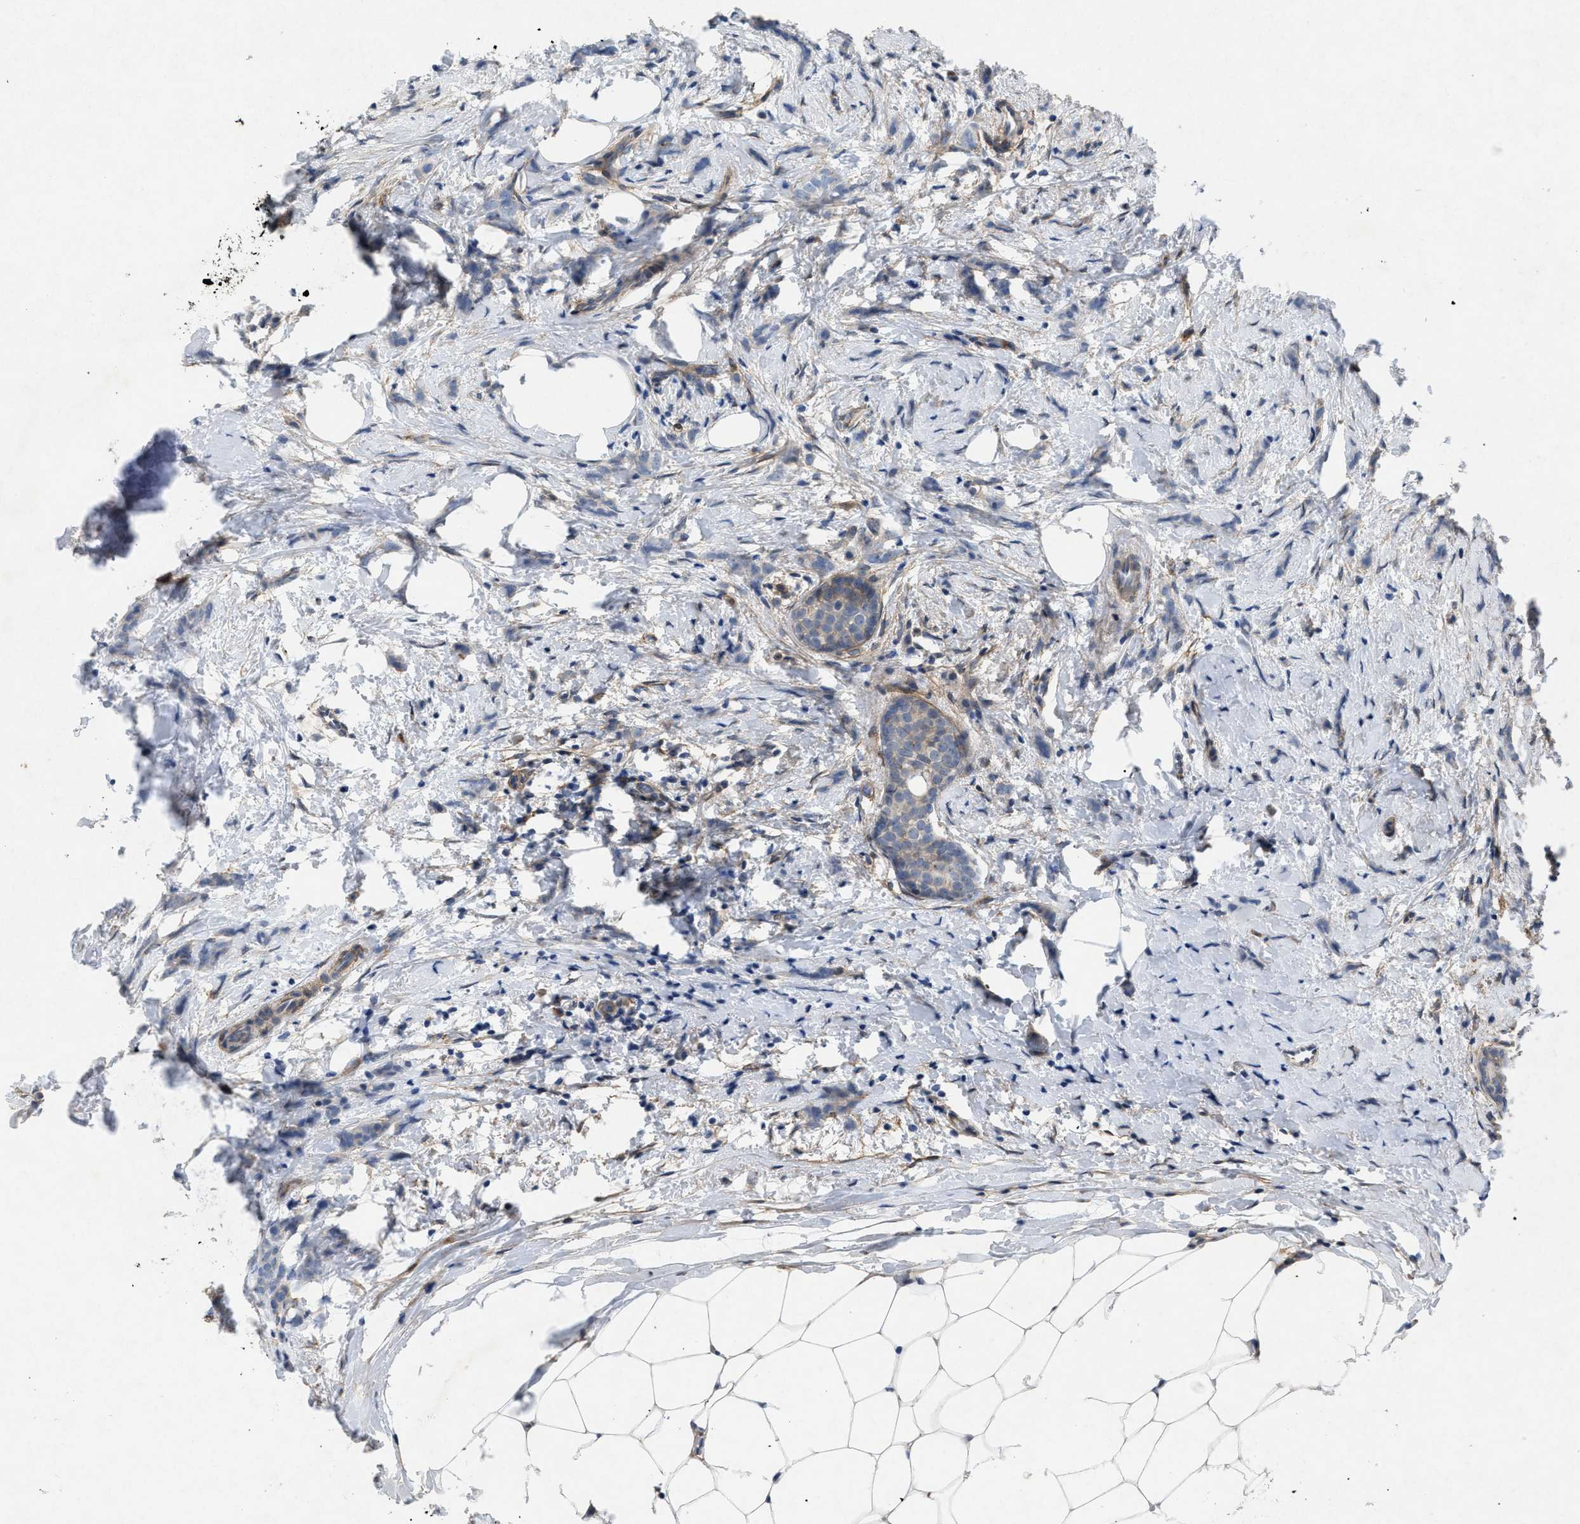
{"staining": {"intensity": "negative", "quantity": "none", "location": "none"}, "tissue": "breast cancer", "cell_type": "Tumor cells", "image_type": "cancer", "snomed": [{"axis": "morphology", "description": "Lobular carcinoma, in situ"}, {"axis": "morphology", "description": "Lobular carcinoma"}, {"axis": "topography", "description": "Breast"}], "caption": "A micrograph of breast cancer (lobular carcinoma) stained for a protein exhibits no brown staining in tumor cells. Brightfield microscopy of immunohistochemistry stained with DAB (3,3'-diaminobenzidine) (brown) and hematoxylin (blue), captured at high magnification.", "gene": "PDGFRA", "patient": {"sex": "female", "age": 41}}